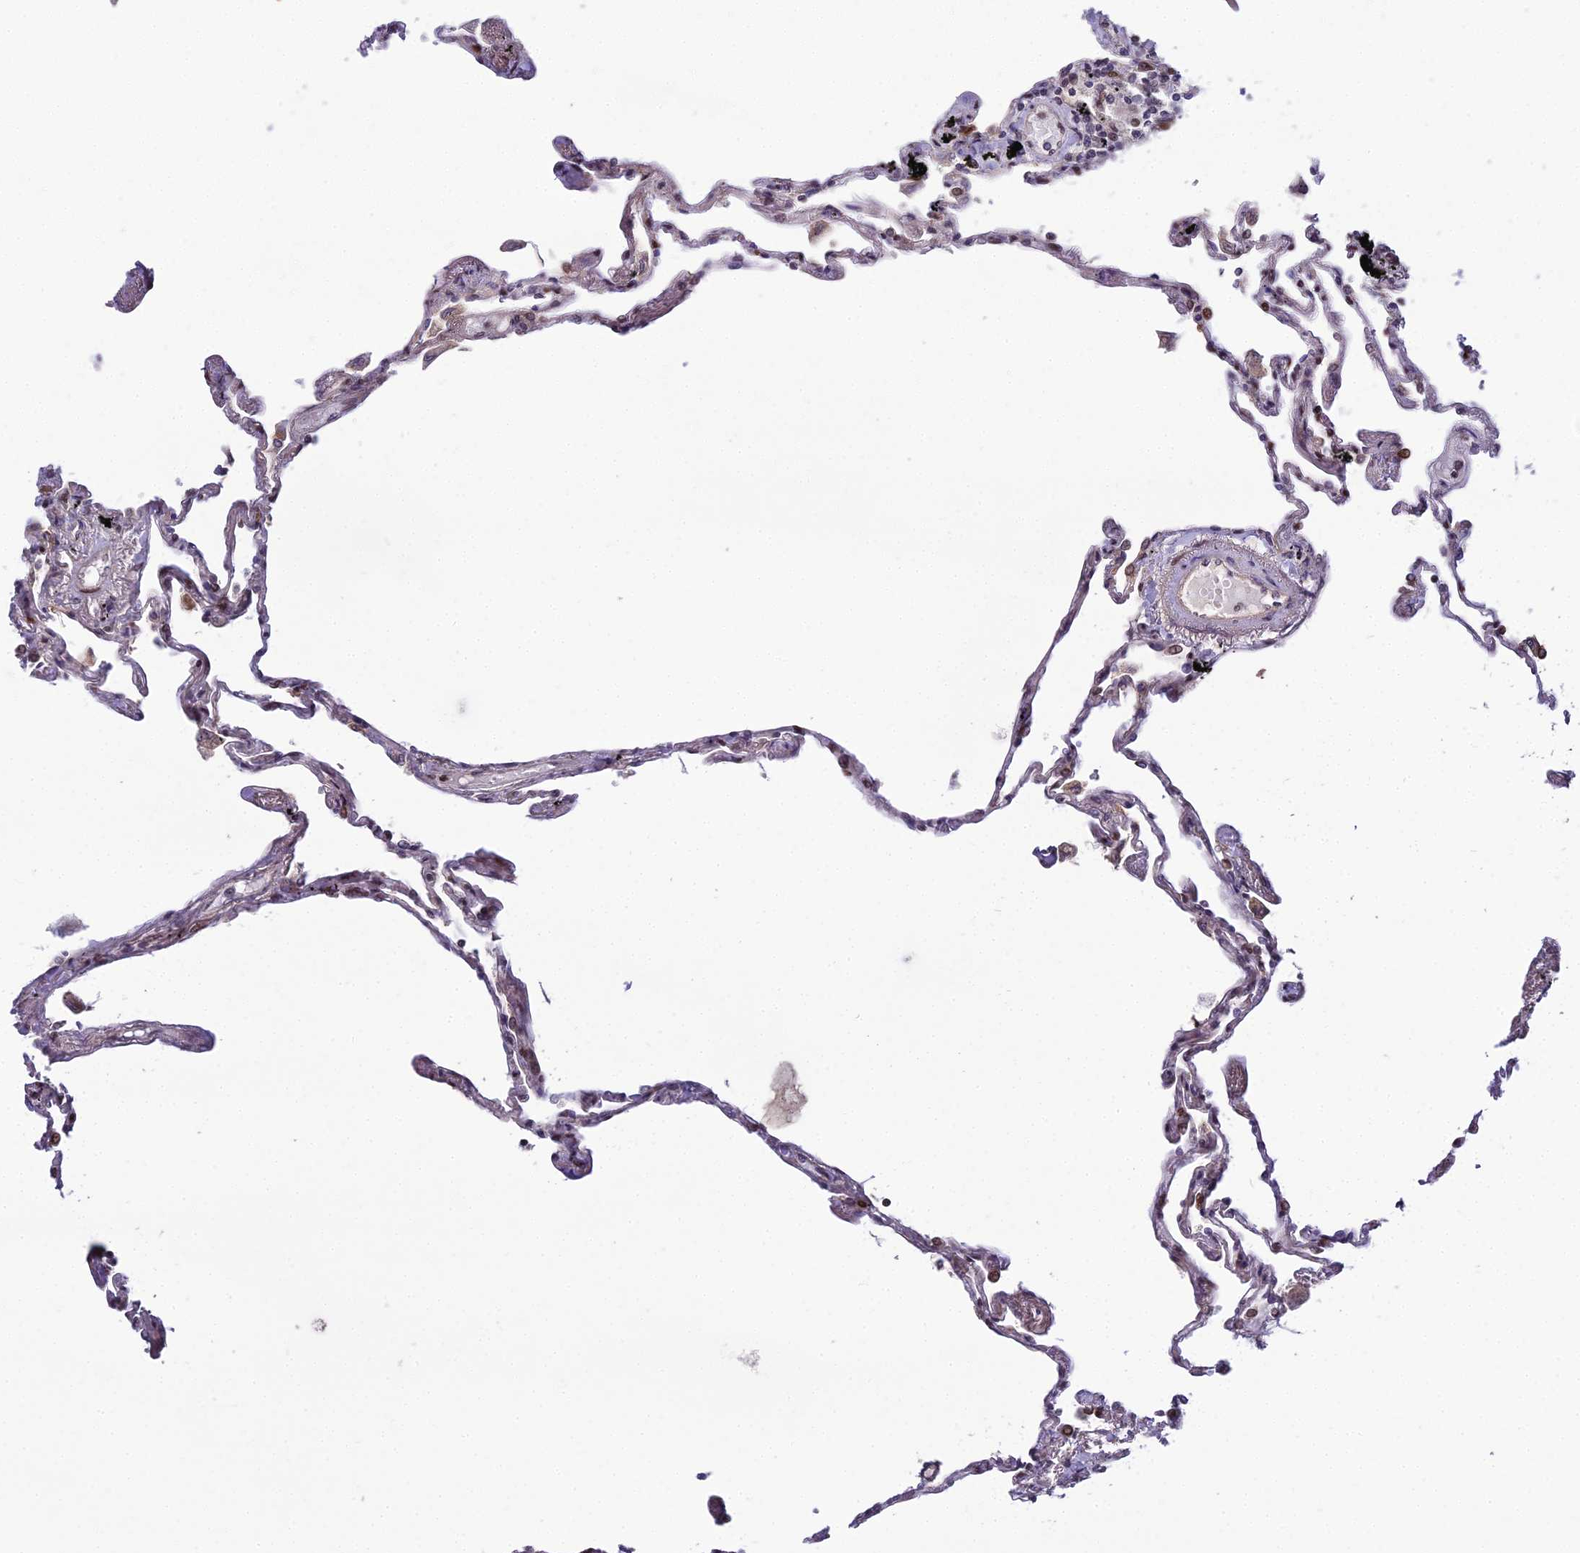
{"staining": {"intensity": "moderate", "quantity": "25%-75%", "location": "nuclear"}, "tissue": "lung", "cell_type": "Alveolar cells", "image_type": "normal", "snomed": [{"axis": "morphology", "description": "Normal tissue, NOS"}, {"axis": "topography", "description": "Lung"}], "caption": "Immunohistochemistry (IHC) photomicrograph of normal lung: human lung stained using IHC reveals medium levels of moderate protein expression localized specifically in the nuclear of alveolar cells, appearing as a nuclear brown color.", "gene": "ZNF707", "patient": {"sex": "female", "age": 67}}